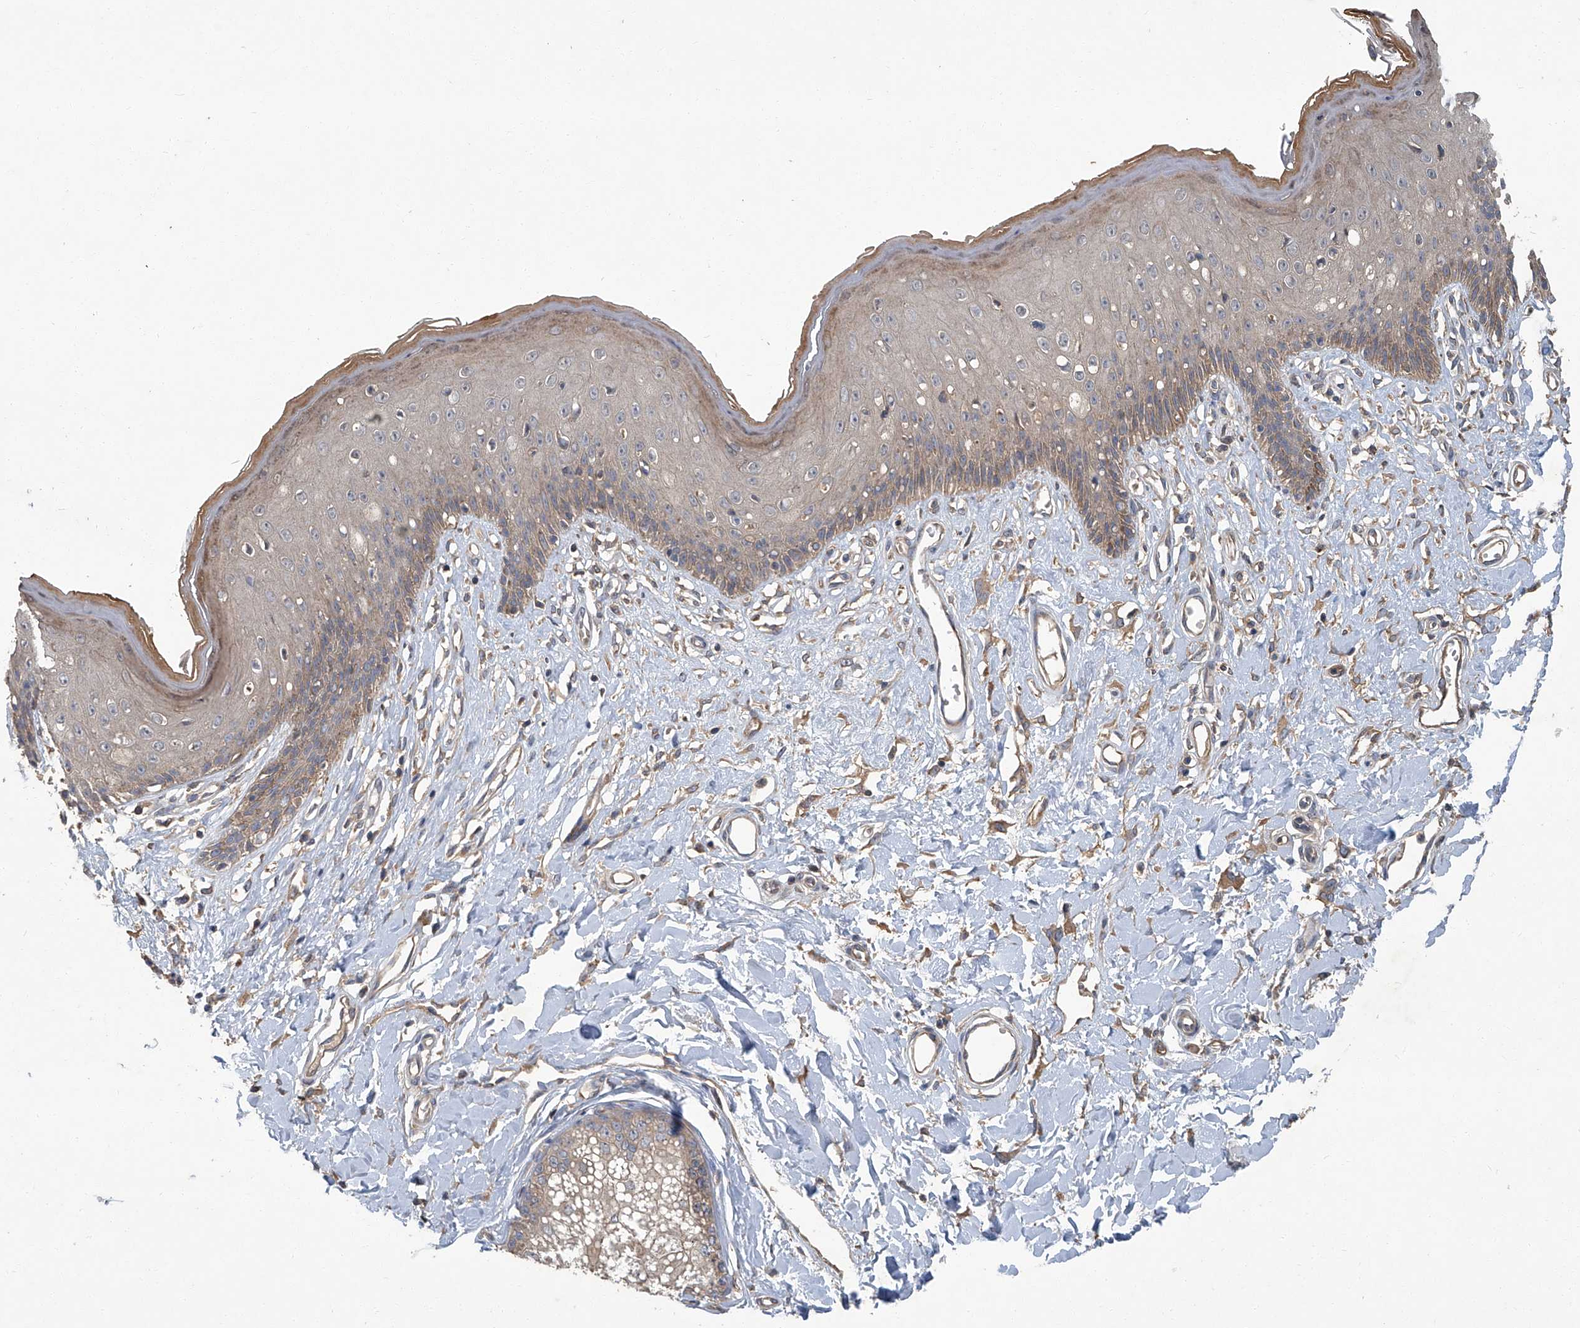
{"staining": {"intensity": "weak", "quantity": "25%-75%", "location": "cytoplasmic/membranous"}, "tissue": "skin", "cell_type": "Epidermal cells", "image_type": "normal", "snomed": [{"axis": "morphology", "description": "Normal tissue, NOS"}, {"axis": "morphology", "description": "Squamous cell carcinoma, NOS"}, {"axis": "topography", "description": "Vulva"}], "caption": "Normal skin shows weak cytoplasmic/membranous expression in approximately 25%-75% of epidermal cells.", "gene": "ANKRD34A", "patient": {"sex": "female", "age": 85}}